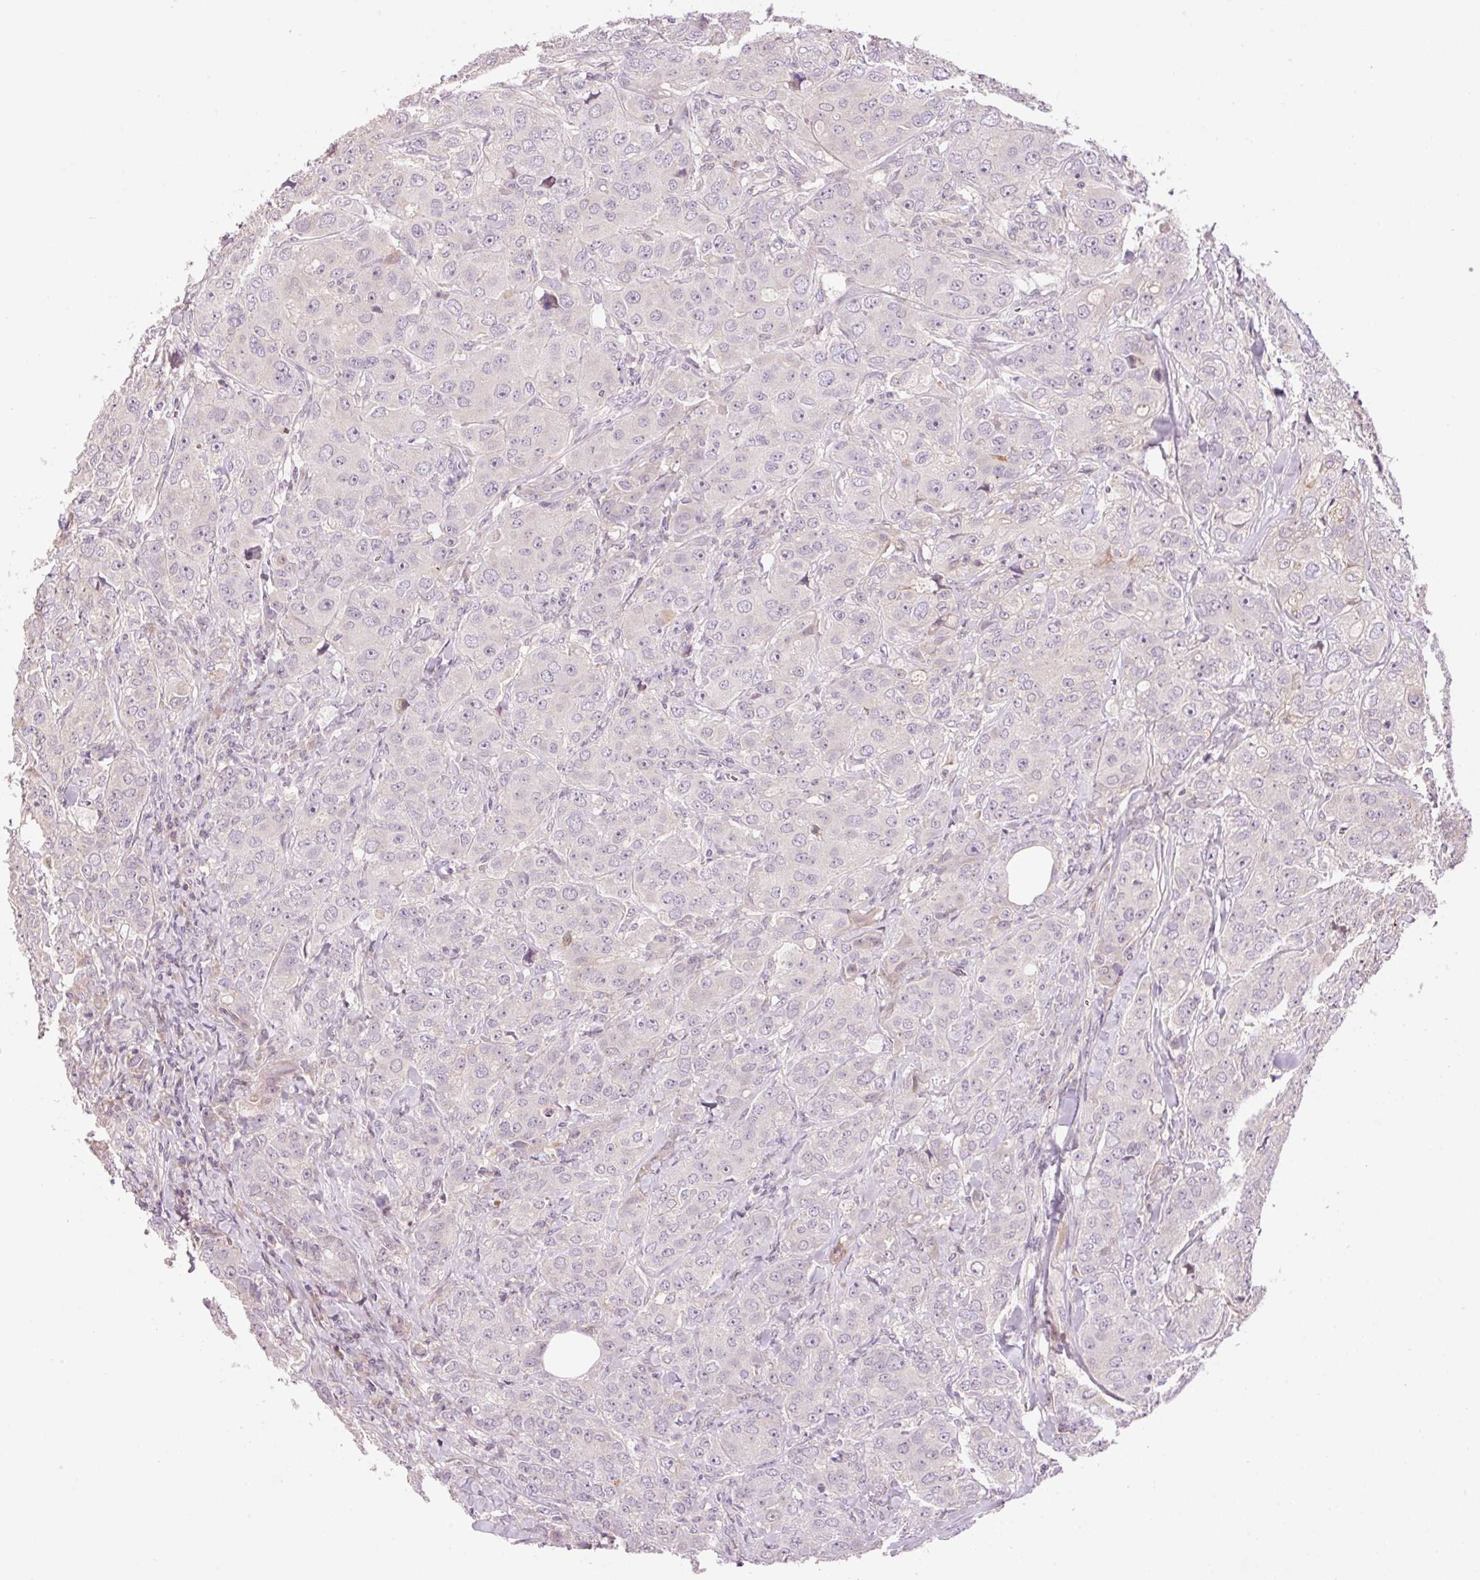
{"staining": {"intensity": "negative", "quantity": "none", "location": "none"}, "tissue": "breast cancer", "cell_type": "Tumor cells", "image_type": "cancer", "snomed": [{"axis": "morphology", "description": "Duct carcinoma"}, {"axis": "topography", "description": "Breast"}], "caption": "A micrograph of human breast cancer is negative for staining in tumor cells.", "gene": "CMTM8", "patient": {"sex": "female", "age": 43}}